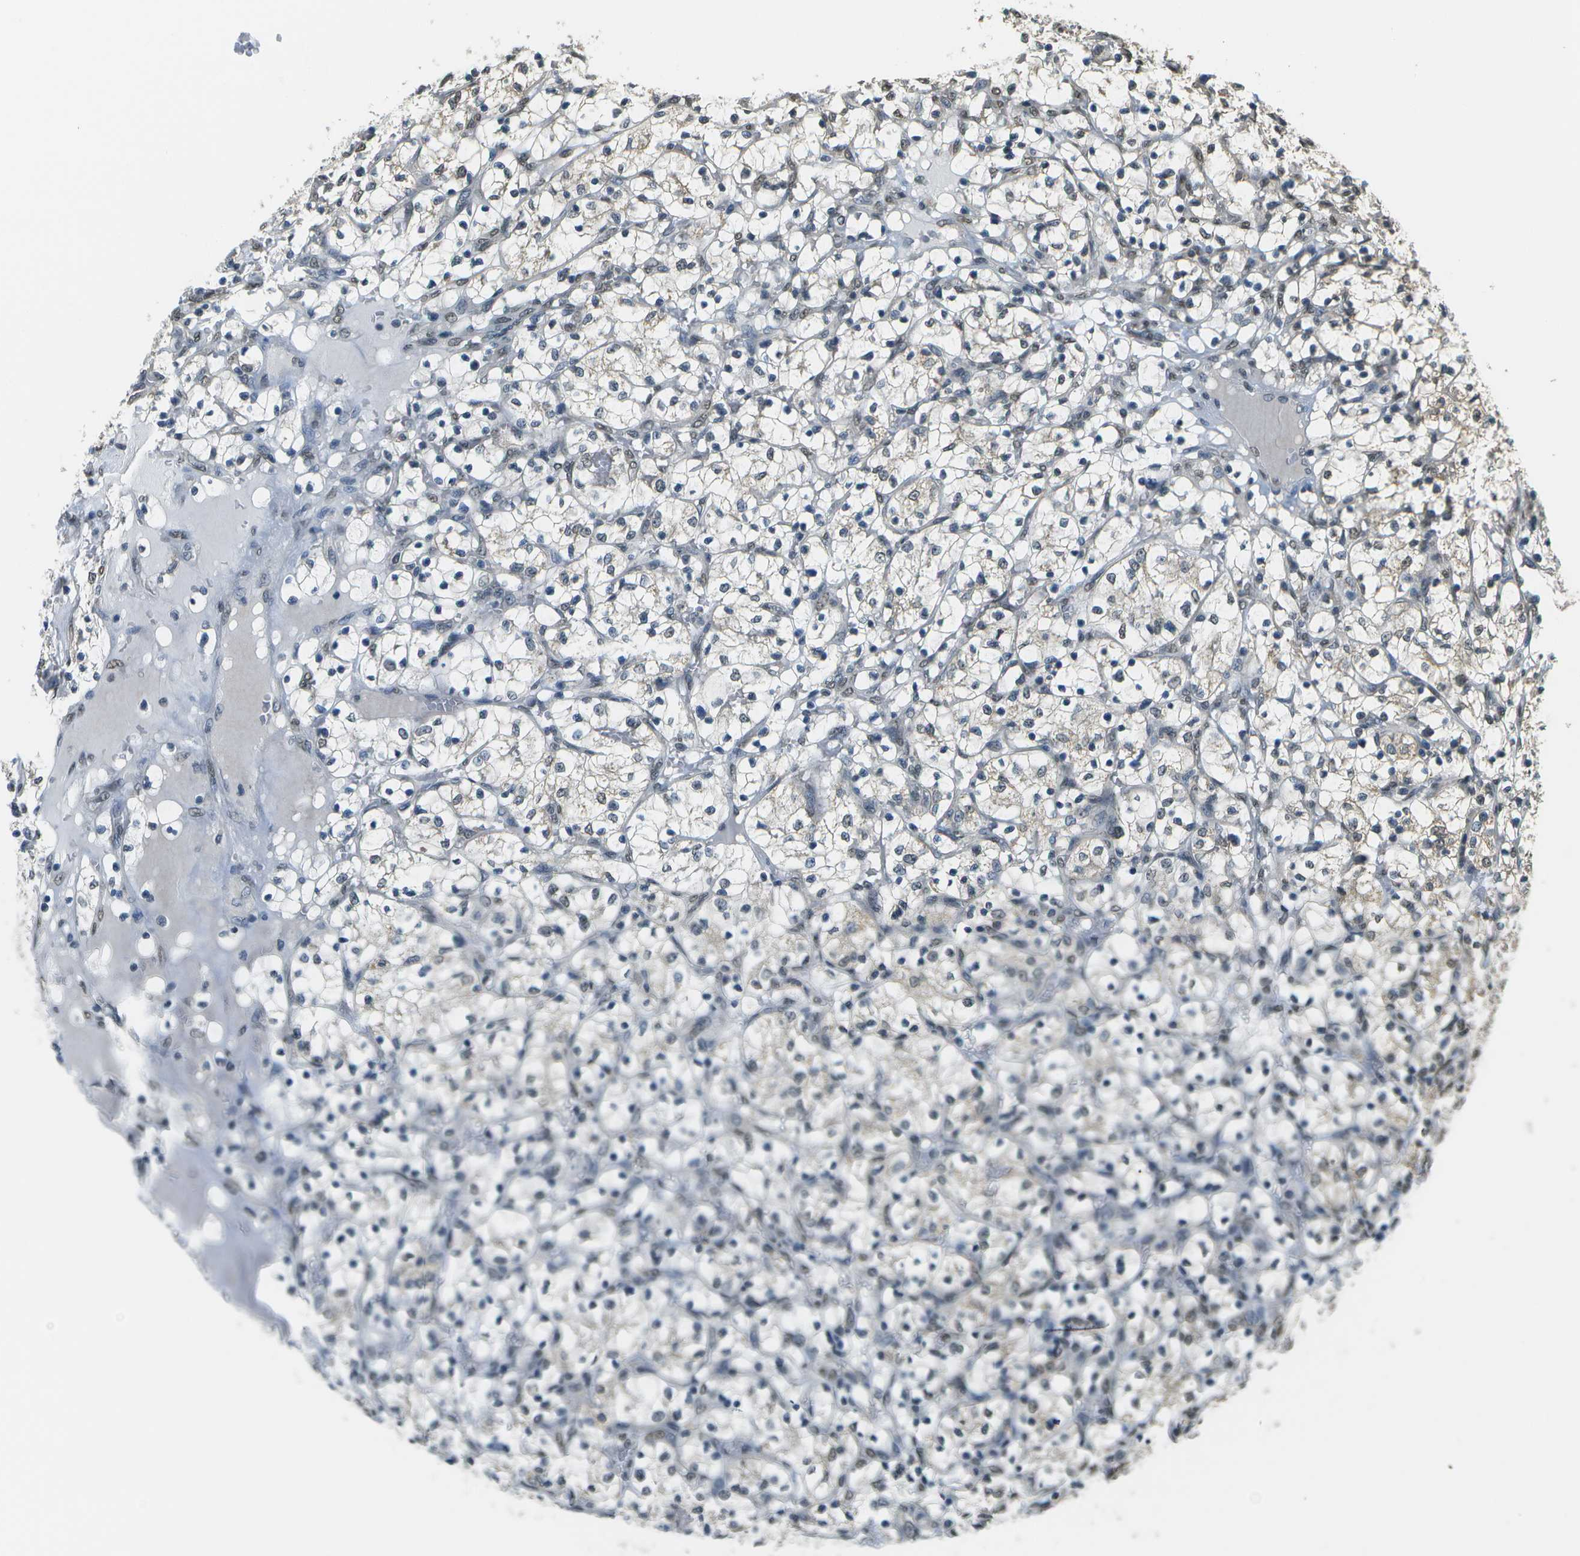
{"staining": {"intensity": "weak", "quantity": "<25%", "location": "nuclear"}, "tissue": "renal cancer", "cell_type": "Tumor cells", "image_type": "cancer", "snomed": [{"axis": "morphology", "description": "Adenocarcinoma, NOS"}, {"axis": "topography", "description": "Kidney"}], "caption": "An IHC micrograph of renal cancer is shown. There is no staining in tumor cells of renal cancer.", "gene": "ABL2", "patient": {"sex": "female", "age": 69}}